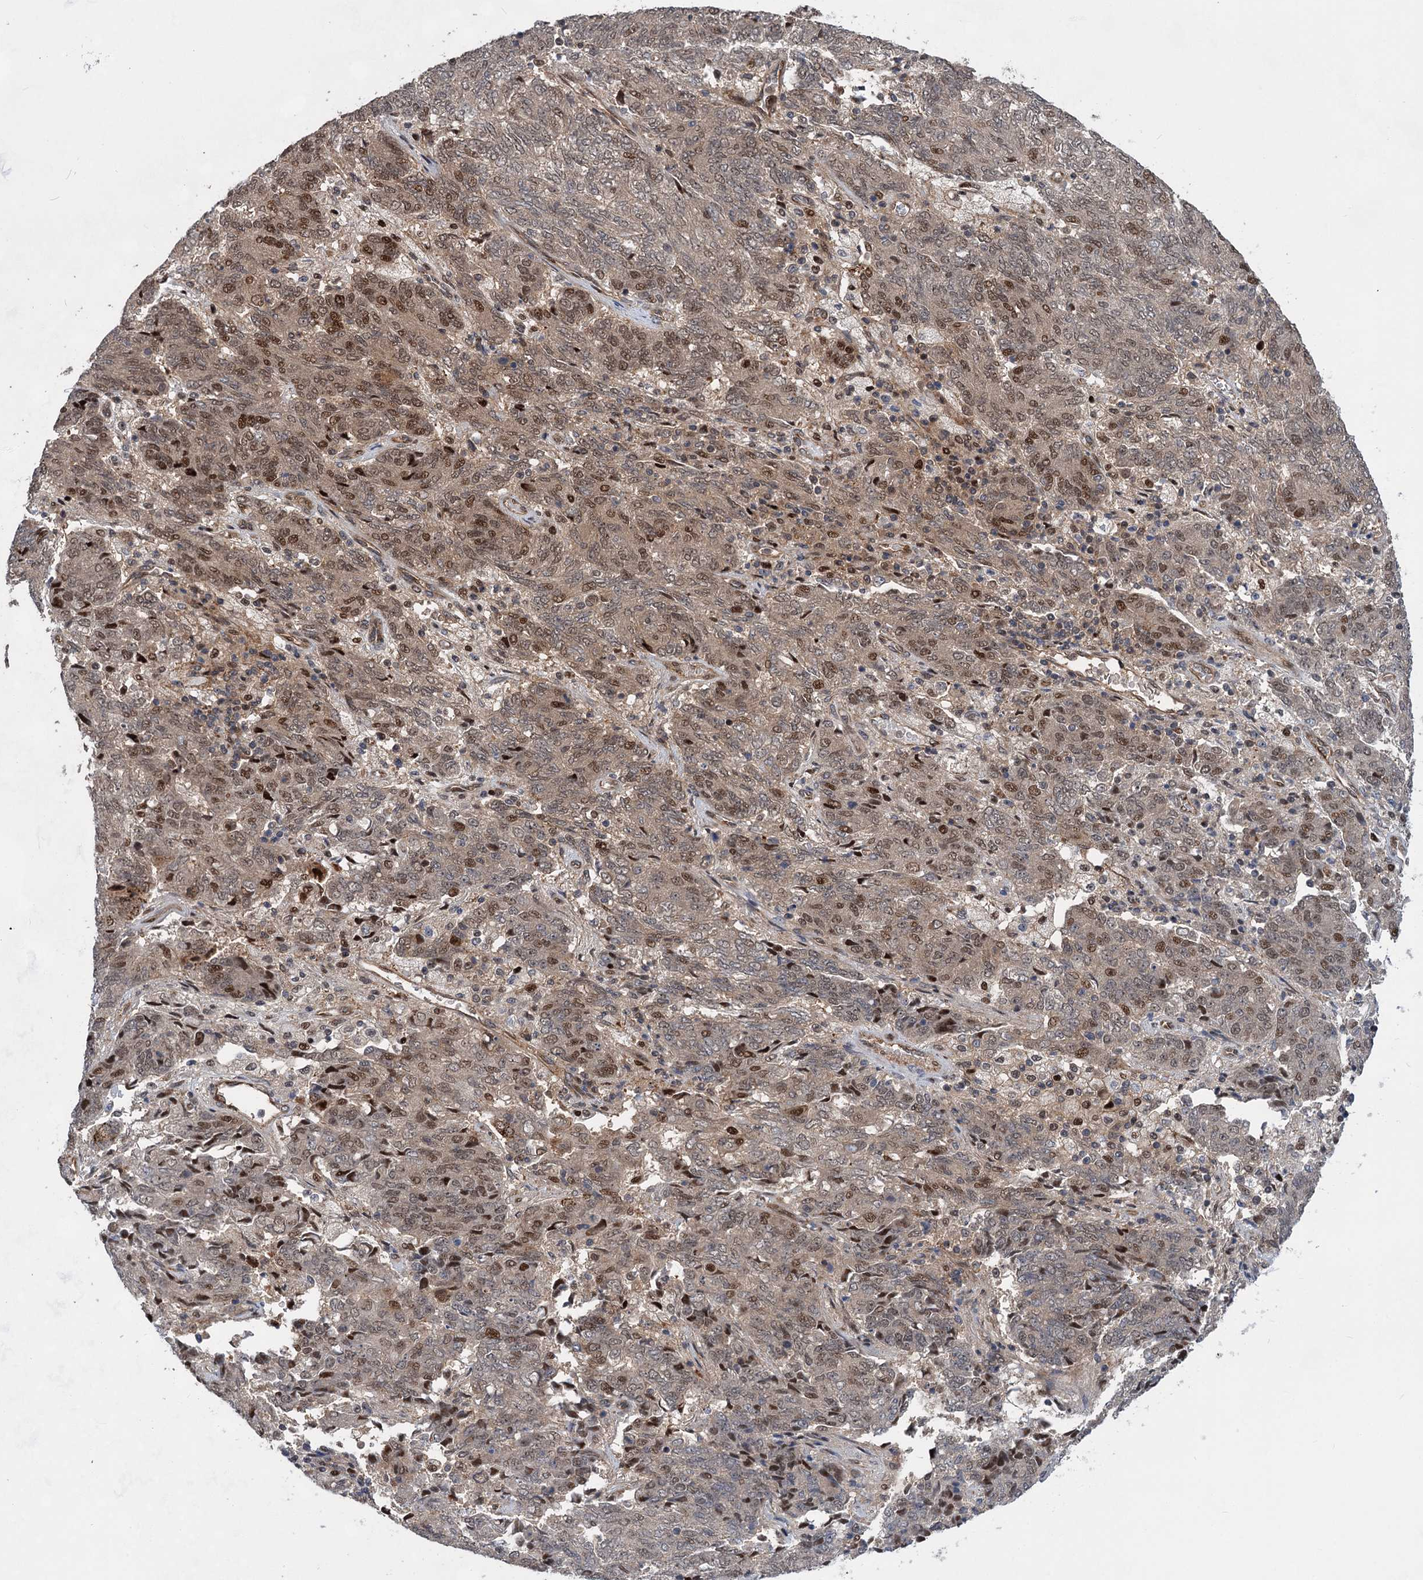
{"staining": {"intensity": "moderate", "quantity": ">75%", "location": "nuclear"}, "tissue": "endometrial cancer", "cell_type": "Tumor cells", "image_type": "cancer", "snomed": [{"axis": "morphology", "description": "Adenocarcinoma, NOS"}, {"axis": "topography", "description": "Endometrium"}], "caption": "A histopathology image showing moderate nuclear staining in about >75% of tumor cells in adenocarcinoma (endometrial), as visualized by brown immunohistochemical staining.", "gene": "GPBP1", "patient": {"sex": "female", "age": 80}}